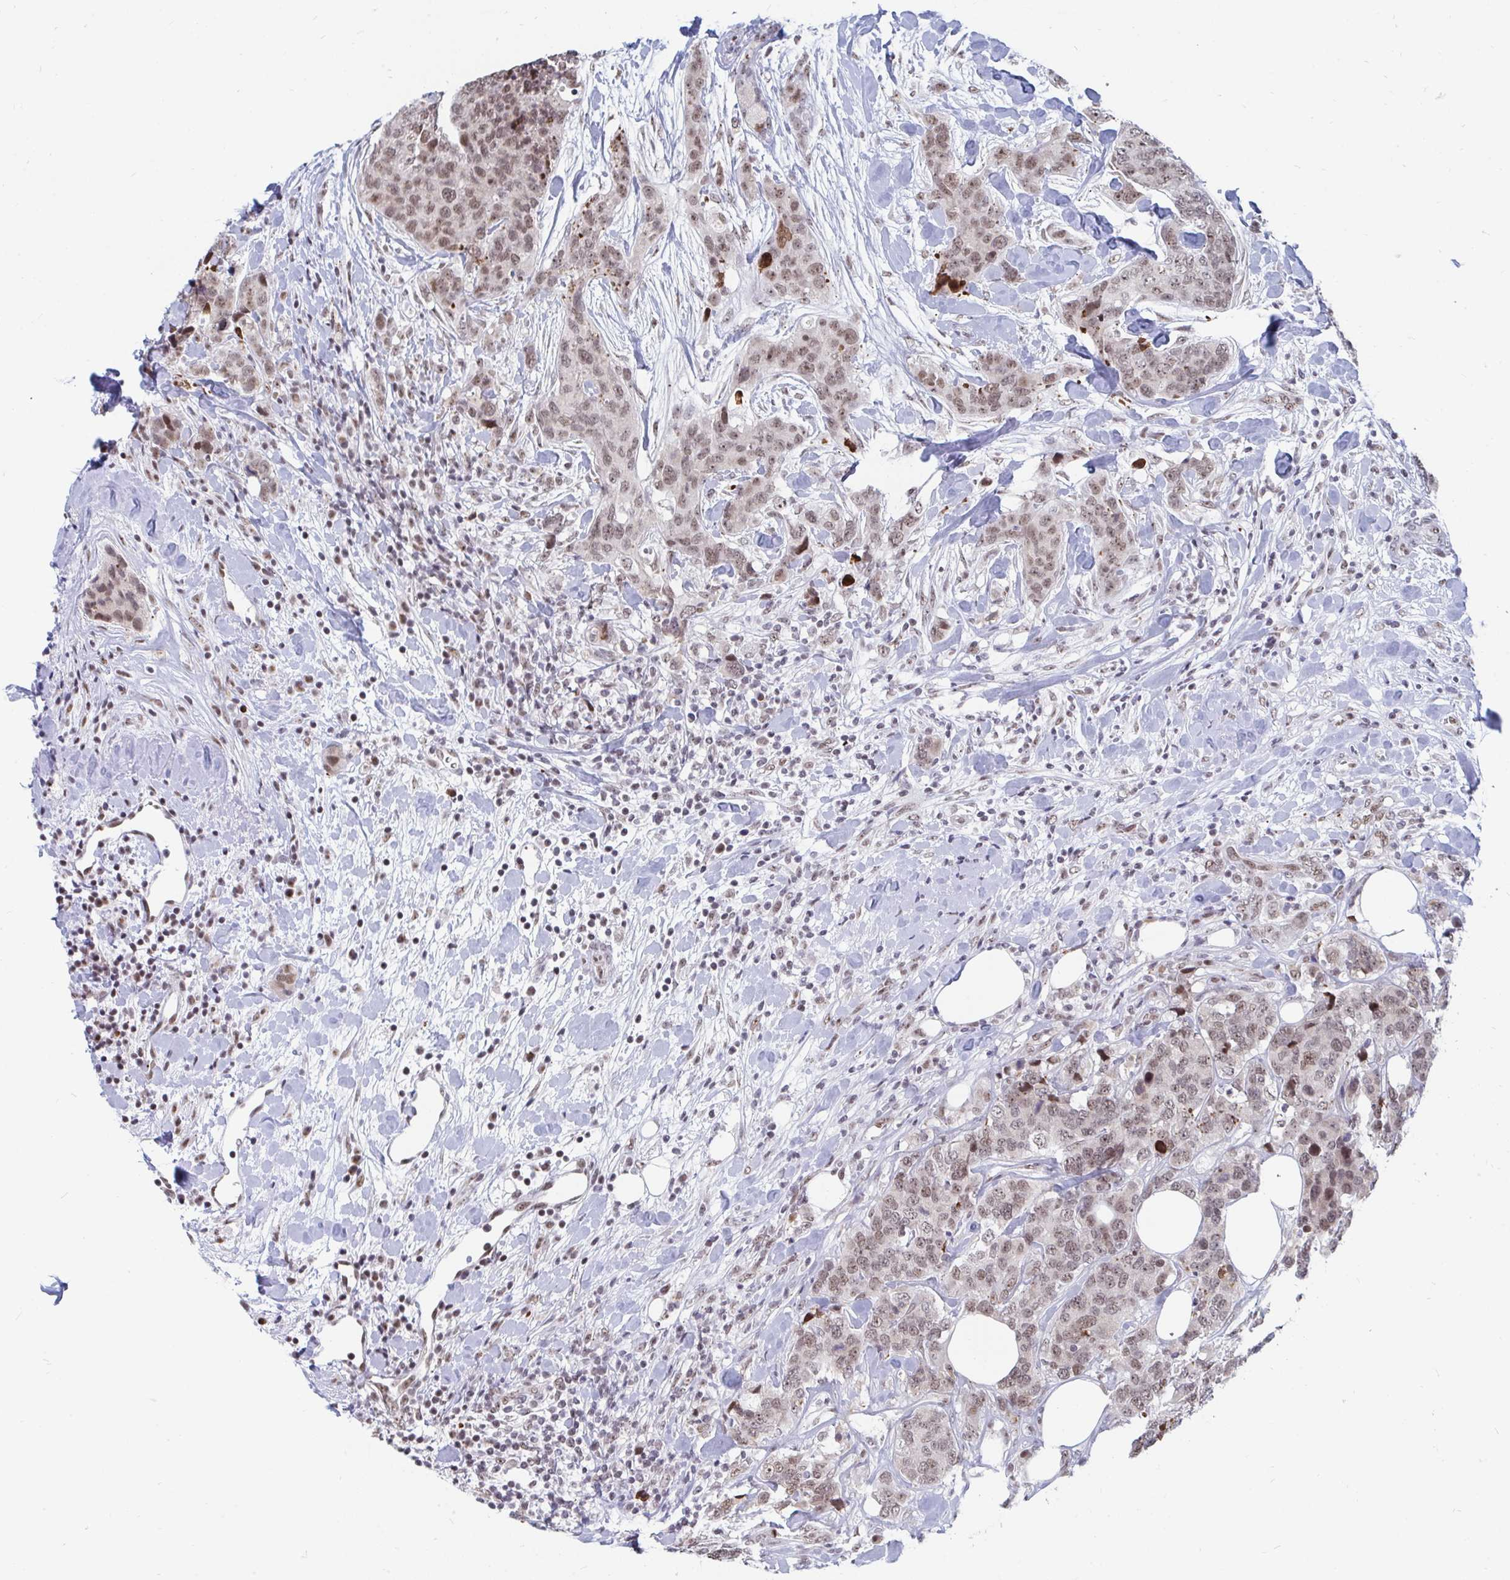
{"staining": {"intensity": "weak", "quantity": ">75%", "location": "nuclear"}, "tissue": "breast cancer", "cell_type": "Tumor cells", "image_type": "cancer", "snomed": [{"axis": "morphology", "description": "Lobular carcinoma"}, {"axis": "topography", "description": "Breast"}], "caption": "Breast lobular carcinoma stained with IHC reveals weak nuclear expression in about >75% of tumor cells. (DAB IHC, brown staining for protein, blue staining for nuclei).", "gene": "TRIP12", "patient": {"sex": "female", "age": 59}}